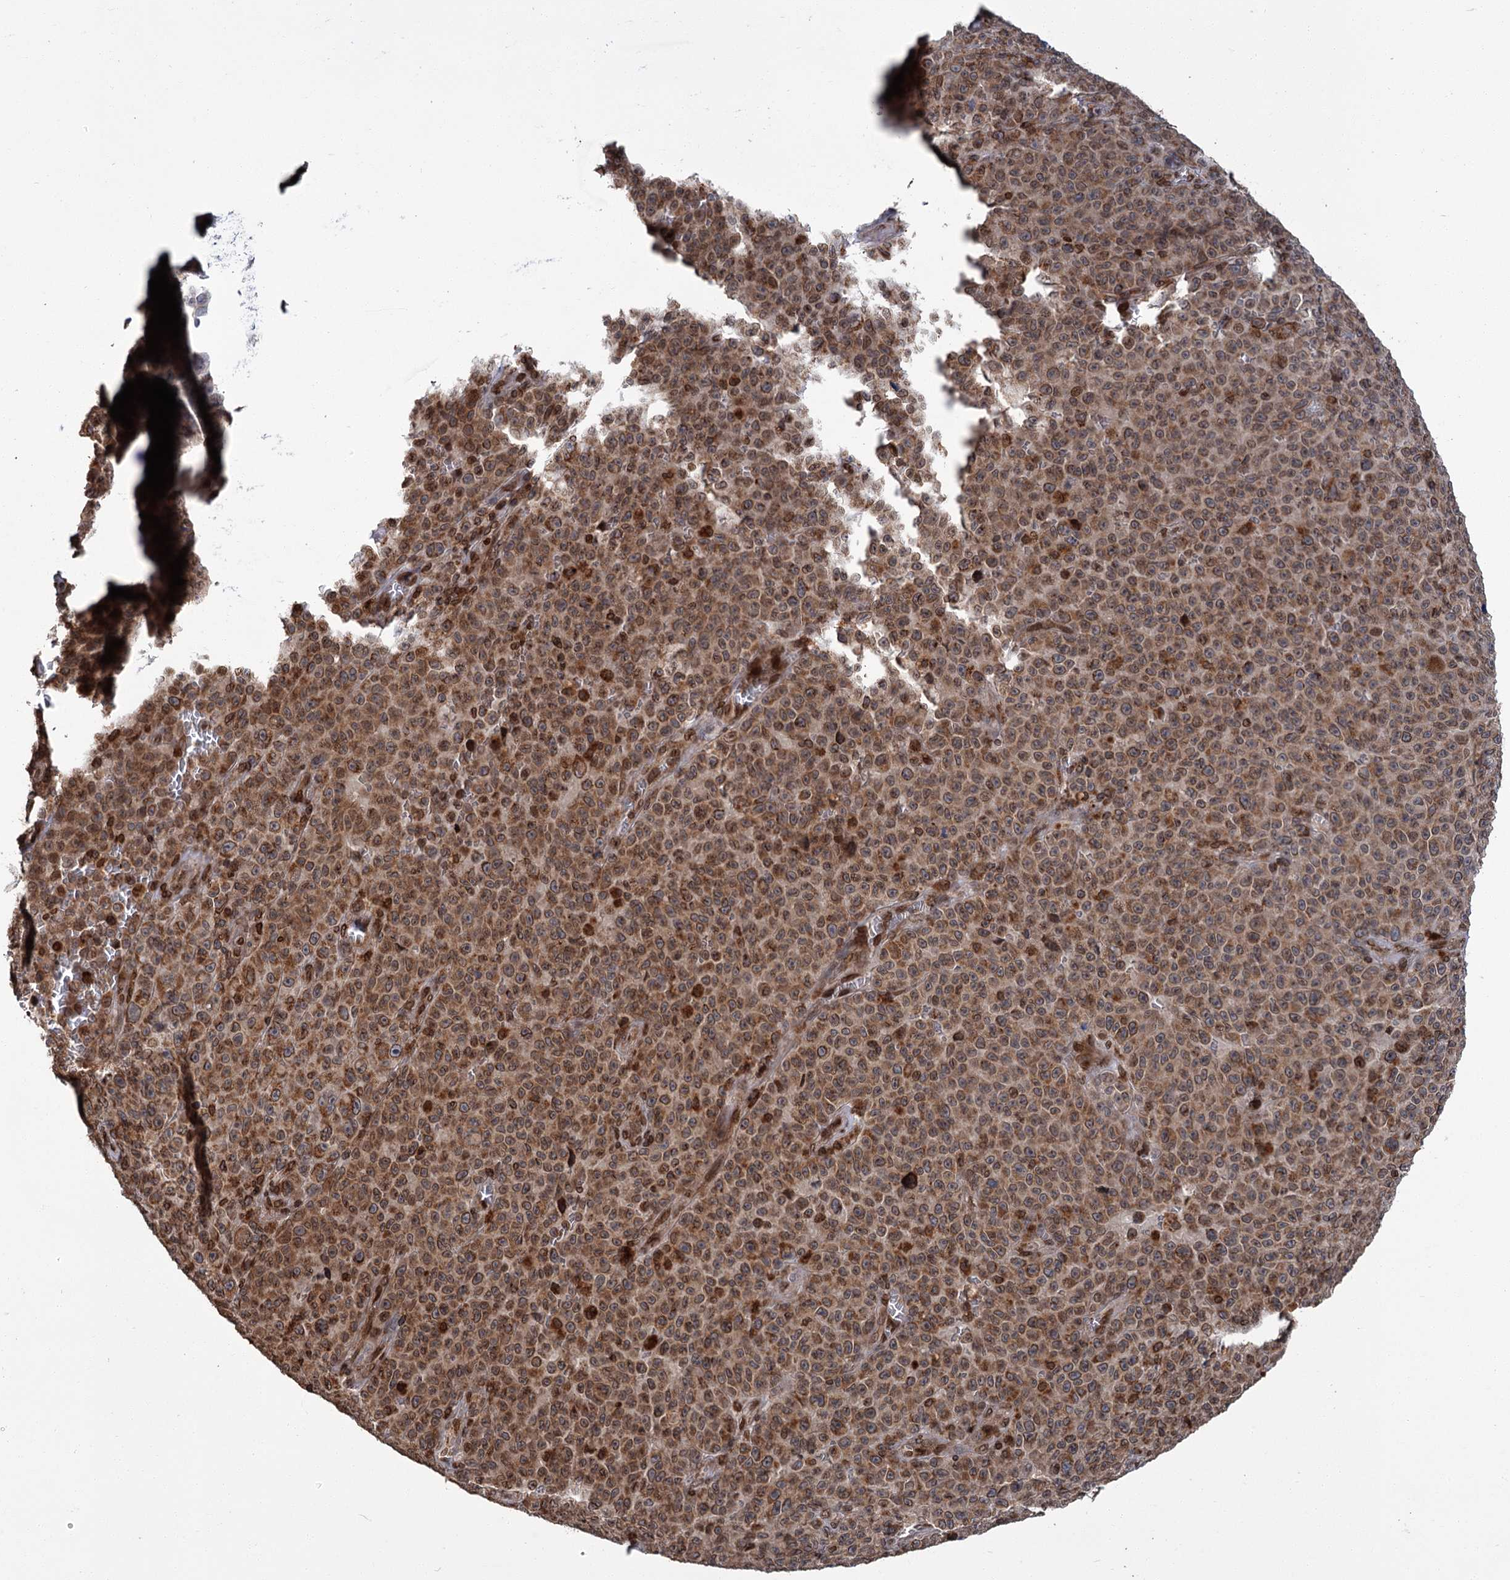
{"staining": {"intensity": "moderate", "quantity": ">75%", "location": "cytoplasmic/membranous,nuclear"}, "tissue": "melanoma", "cell_type": "Tumor cells", "image_type": "cancer", "snomed": [{"axis": "morphology", "description": "Malignant melanoma, NOS"}, {"axis": "topography", "description": "Skin"}], "caption": "Melanoma stained for a protein (brown) exhibits moderate cytoplasmic/membranous and nuclear positive positivity in about >75% of tumor cells.", "gene": "CFAP46", "patient": {"sex": "female", "age": 82}}